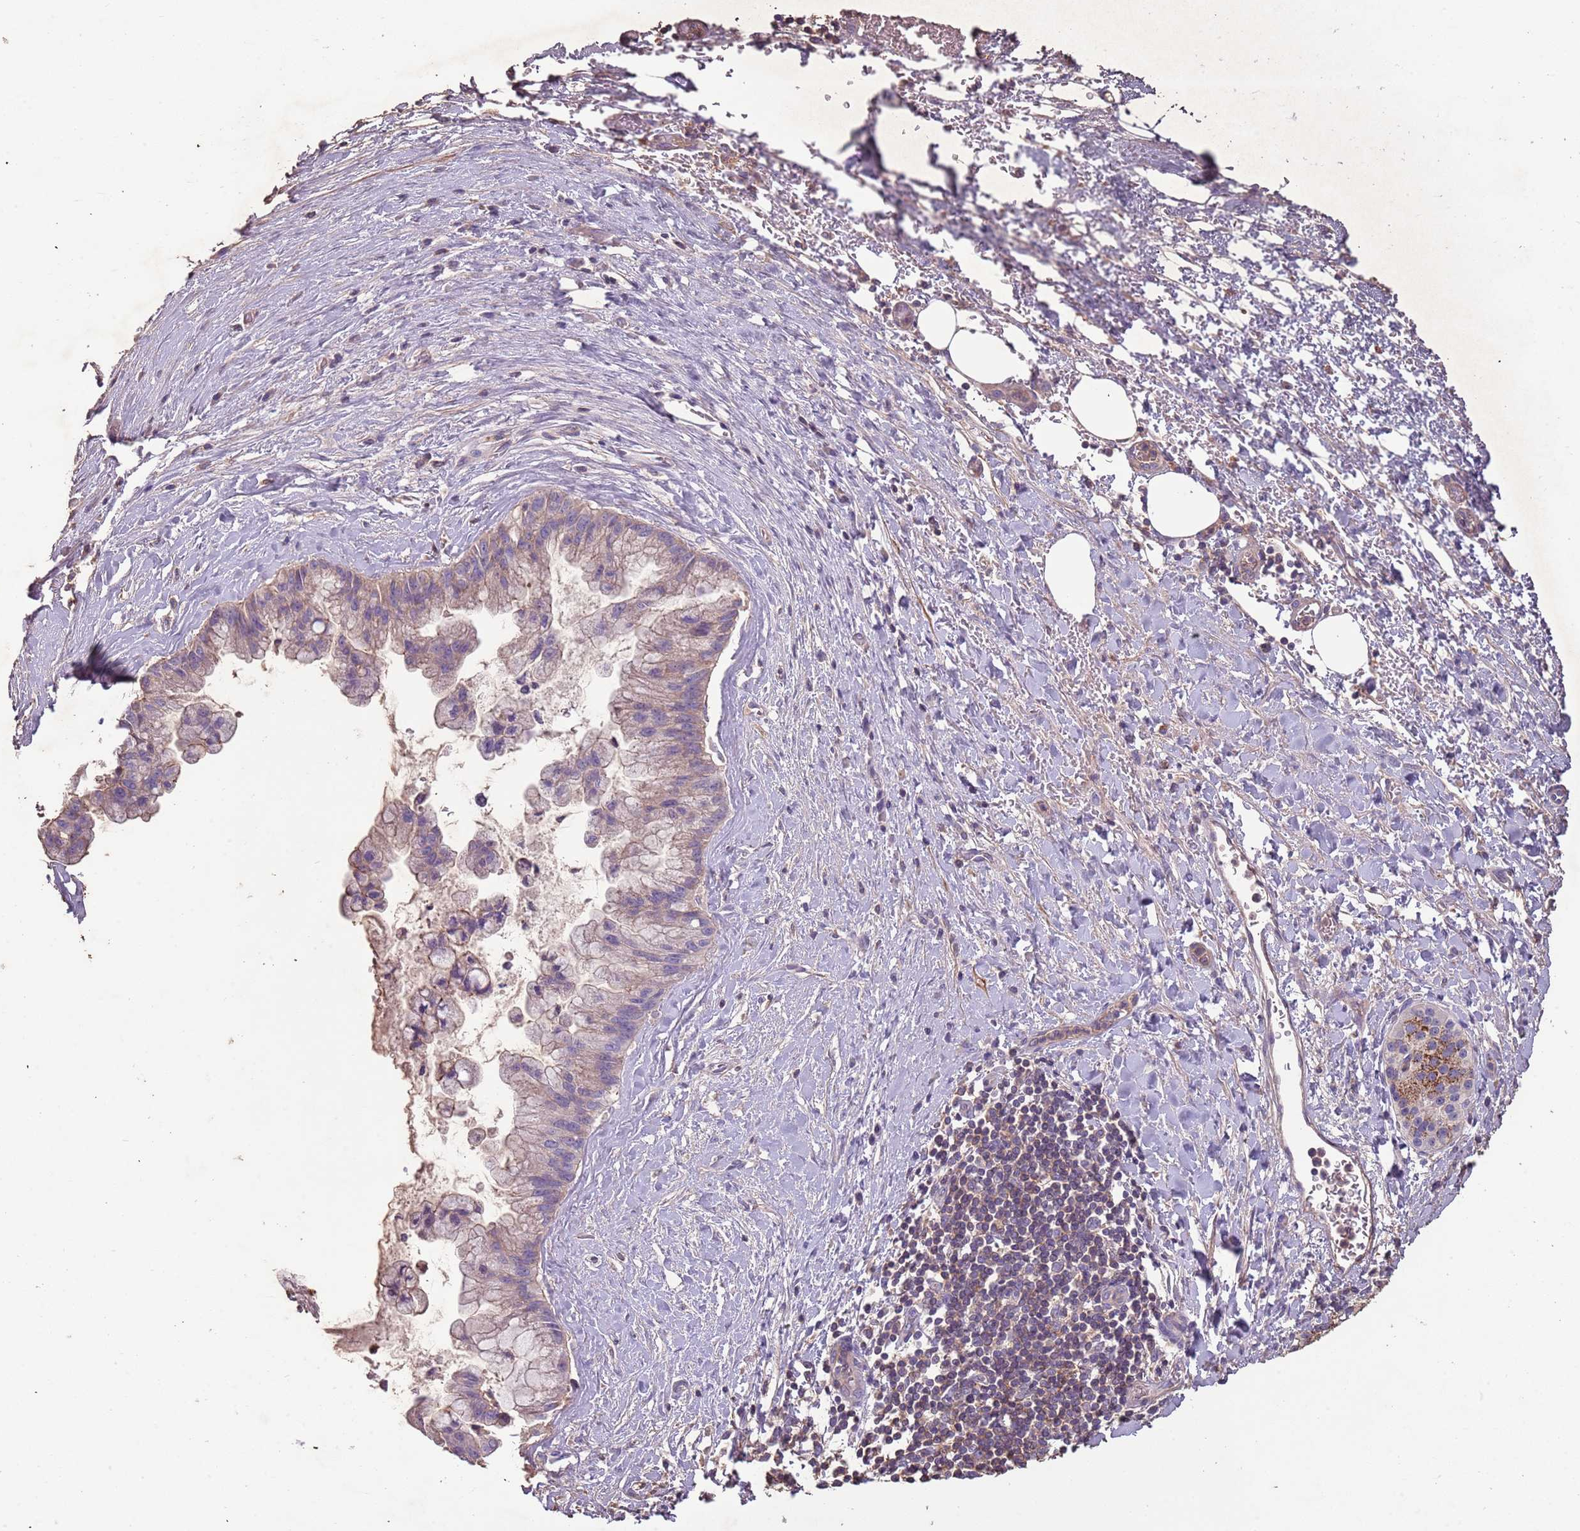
{"staining": {"intensity": "weak", "quantity": "<25%", "location": "cytoplasmic/membranous"}, "tissue": "pancreatic cancer", "cell_type": "Tumor cells", "image_type": "cancer", "snomed": [{"axis": "morphology", "description": "Adenocarcinoma, NOS"}, {"axis": "topography", "description": "Pancreas"}], "caption": "IHC image of neoplastic tissue: human pancreatic cancer stained with DAB (3,3'-diaminobenzidine) shows no significant protein positivity in tumor cells.", "gene": "FECH", "patient": {"sex": "male", "age": 73}}